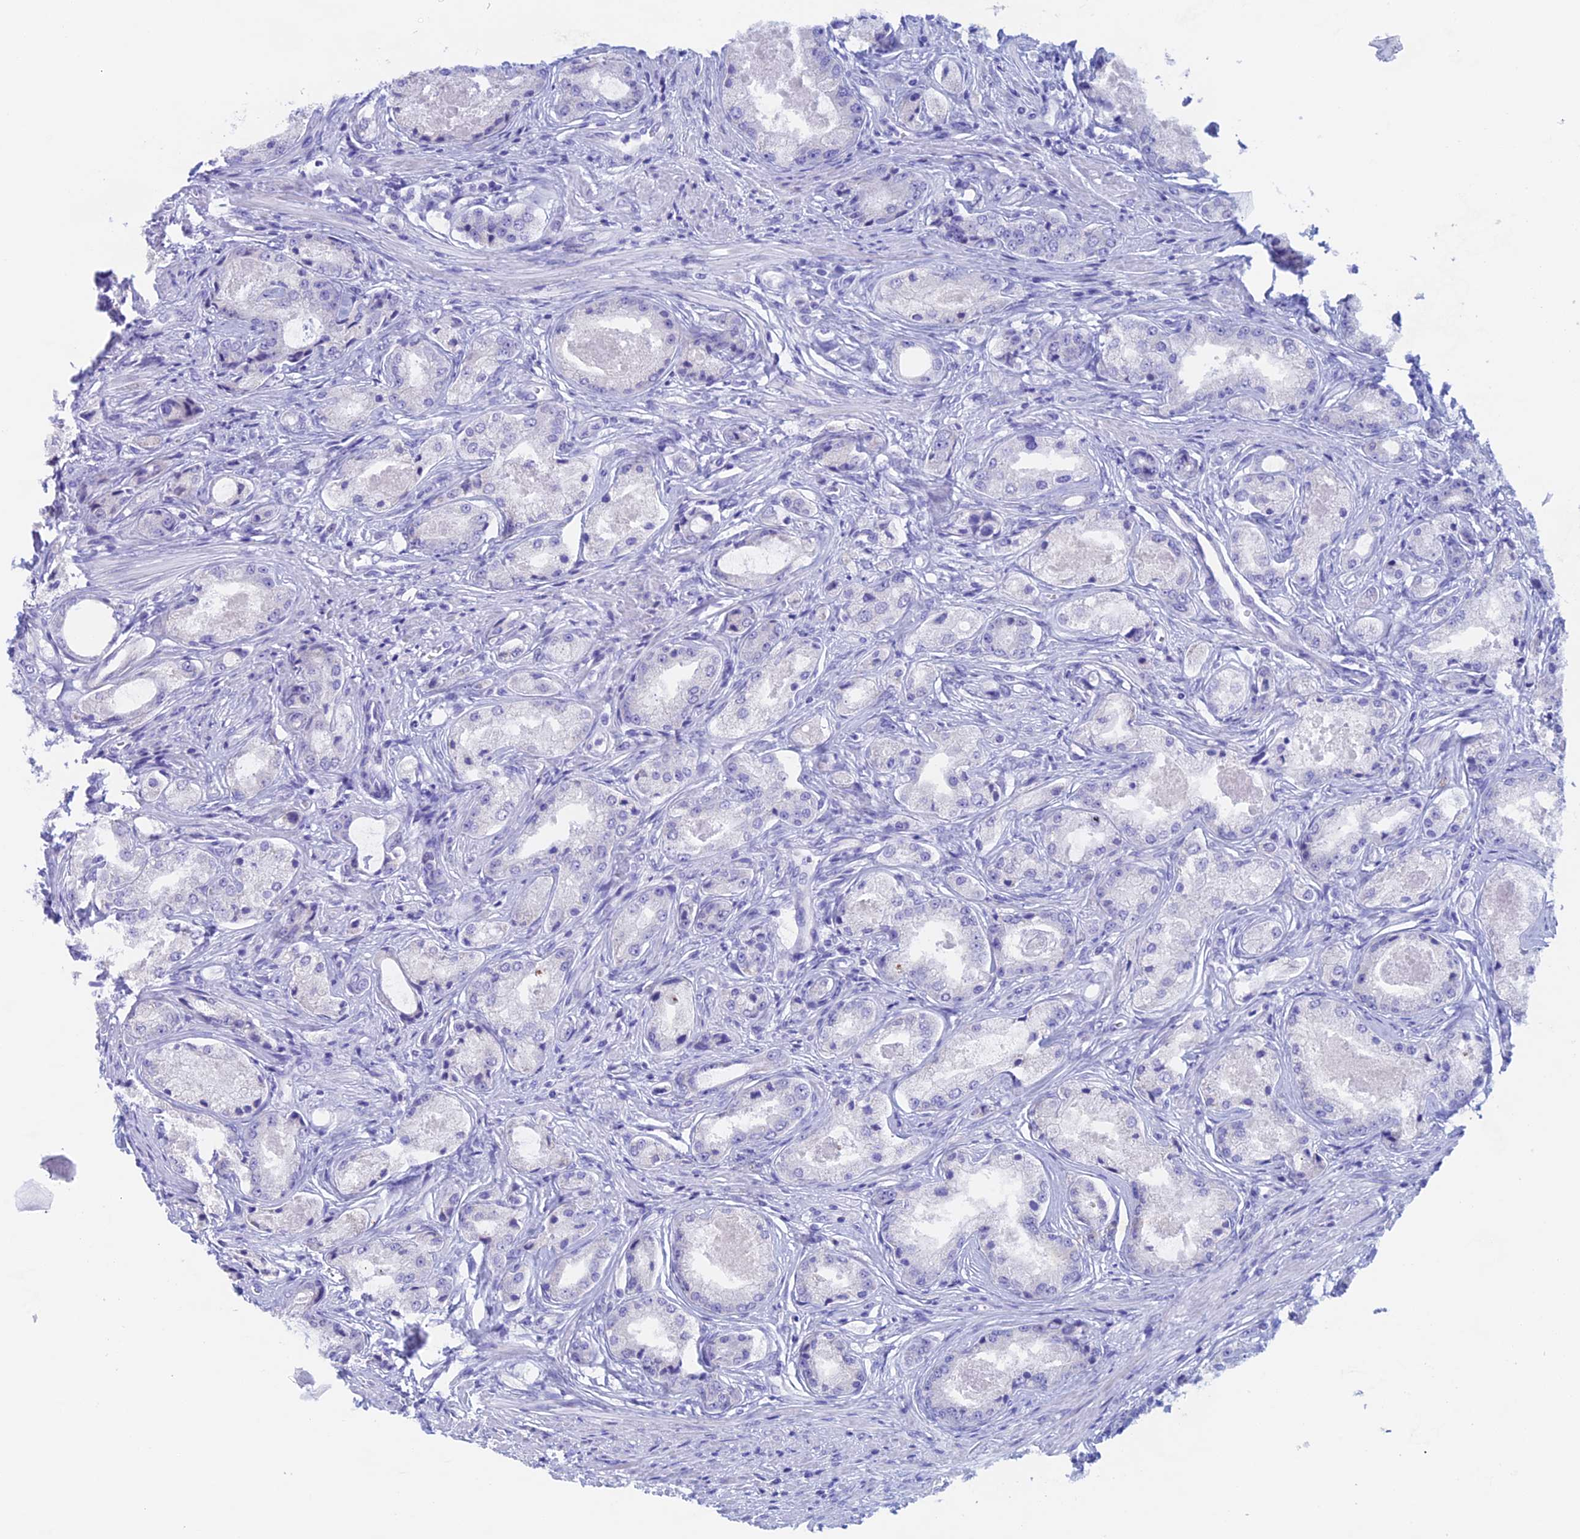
{"staining": {"intensity": "negative", "quantity": "none", "location": "none"}, "tissue": "prostate cancer", "cell_type": "Tumor cells", "image_type": "cancer", "snomed": [{"axis": "morphology", "description": "Adenocarcinoma, Low grade"}, {"axis": "topography", "description": "Prostate"}], "caption": "This is an immunohistochemistry image of human prostate cancer (adenocarcinoma (low-grade)). There is no staining in tumor cells.", "gene": "PSMC3IP", "patient": {"sex": "male", "age": 68}}